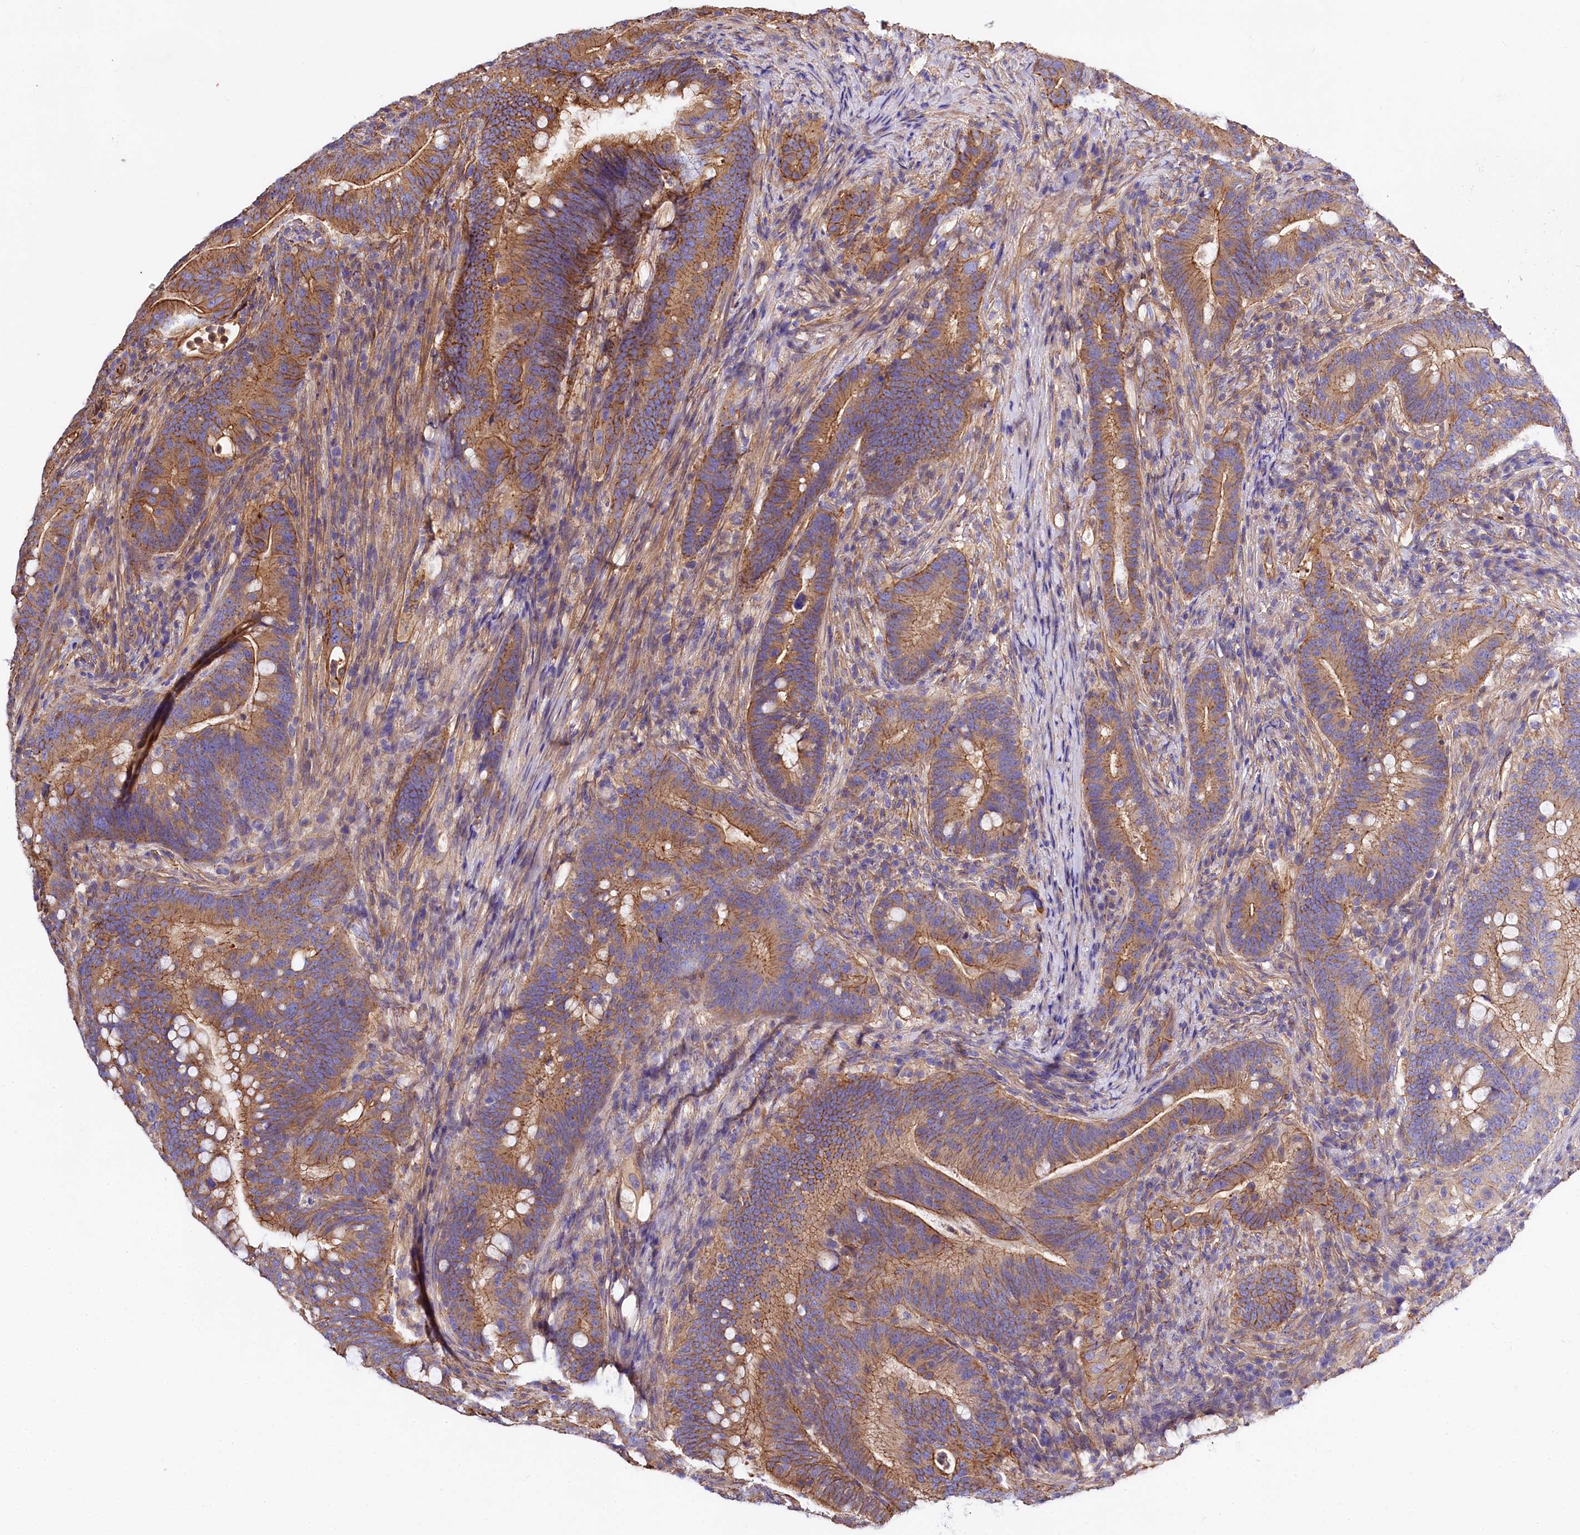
{"staining": {"intensity": "moderate", "quantity": ">75%", "location": "cytoplasmic/membranous"}, "tissue": "colorectal cancer", "cell_type": "Tumor cells", "image_type": "cancer", "snomed": [{"axis": "morphology", "description": "Adenocarcinoma, NOS"}, {"axis": "topography", "description": "Colon"}], "caption": "A medium amount of moderate cytoplasmic/membranous staining is present in approximately >75% of tumor cells in colorectal cancer (adenocarcinoma) tissue.", "gene": "FCHSD2", "patient": {"sex": "female", "age": 66}}